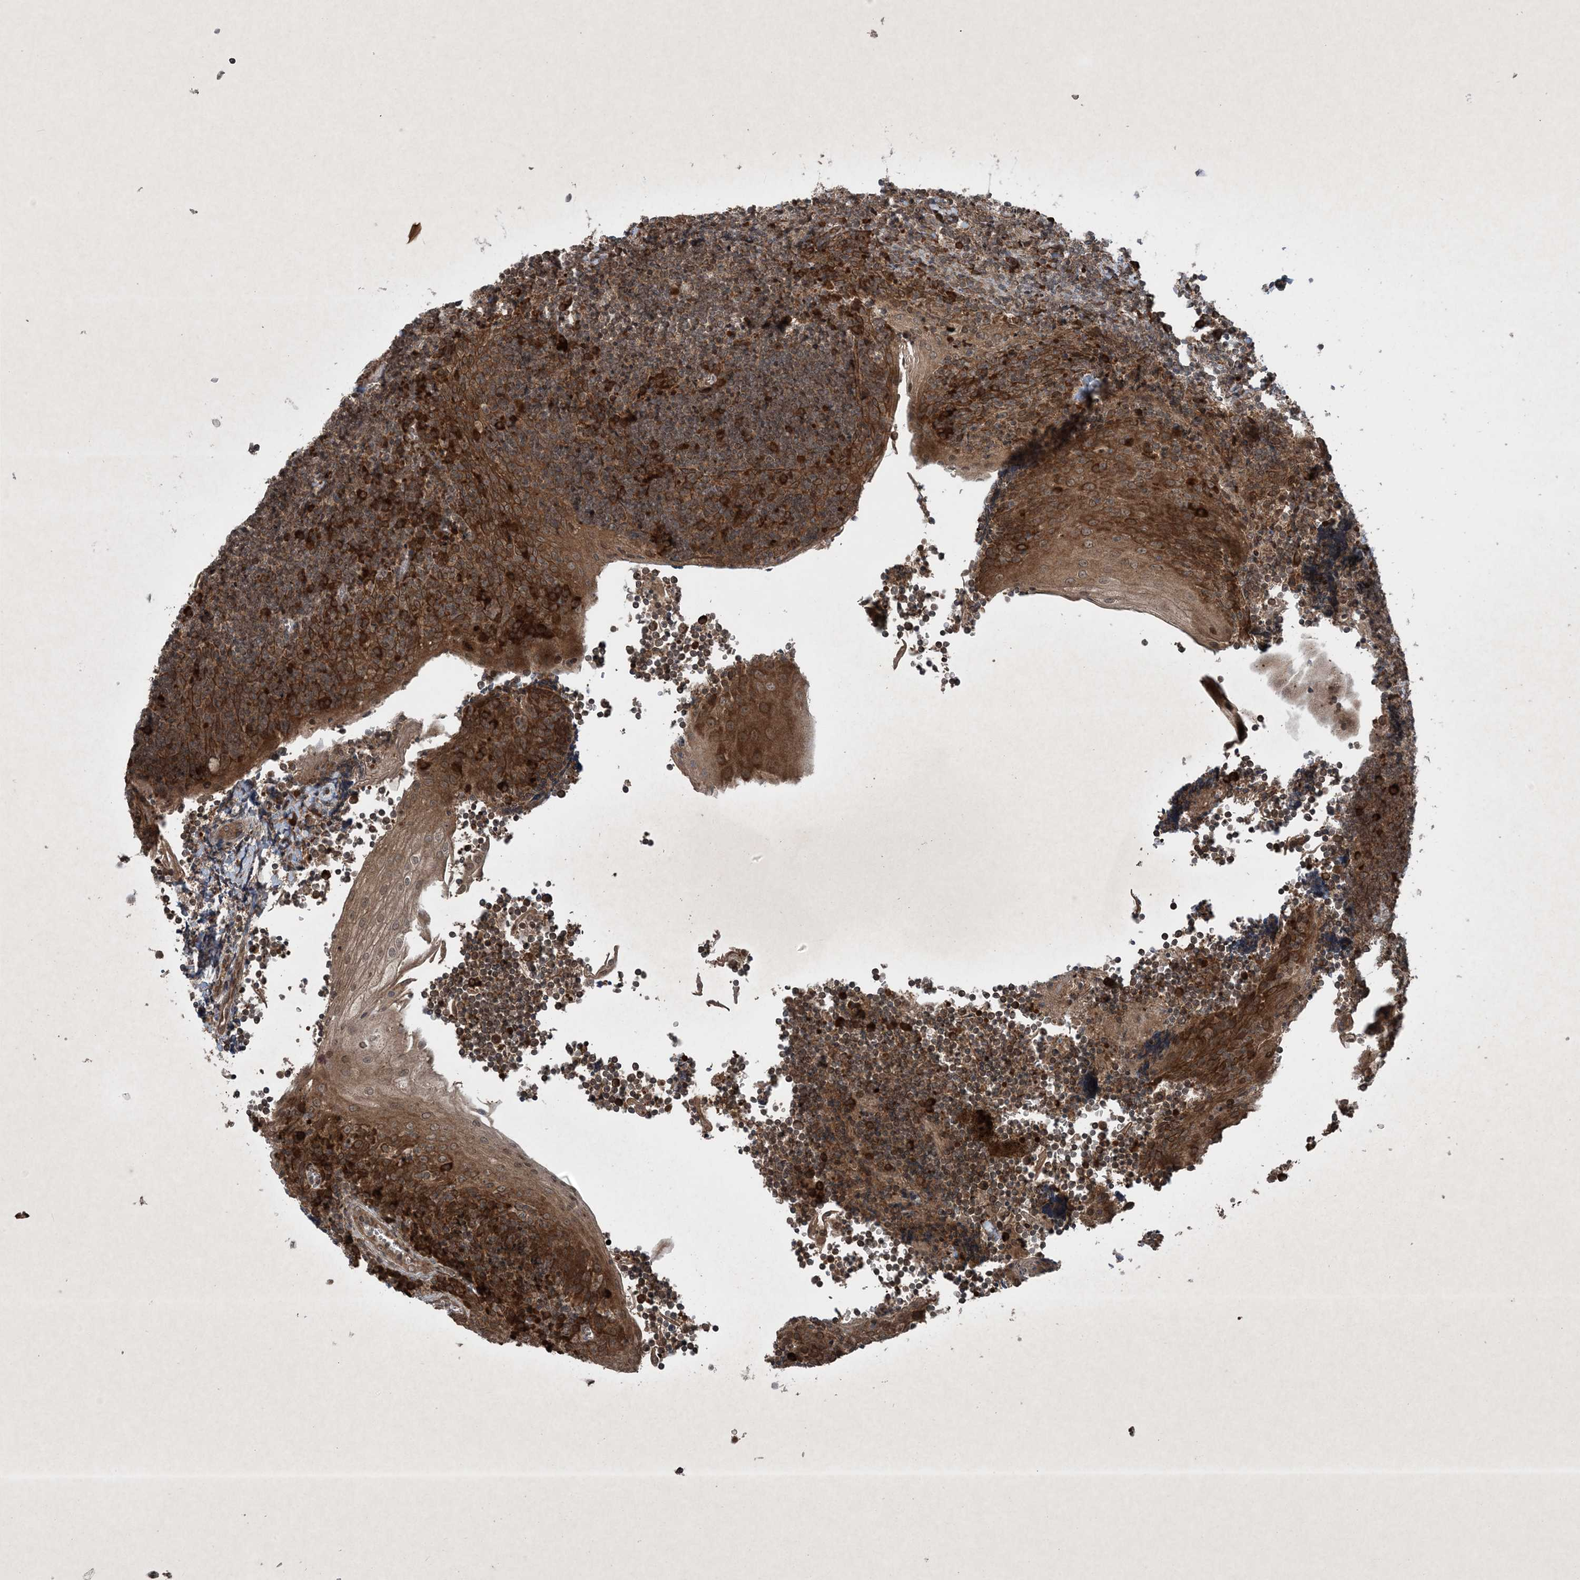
{"staining": {"intensity": "moderate", "quantity": ">75%", "location": "cytoplasmic/membranous"}, "tissue": "tonsil", "cell_type": "Germinal center cells", "image_type": "normal", "snomed": [{"axis": "morphology", "description": "Normal tissue, NOS"}, {"axis": "topography", "description": "Tonsil"}], "caption": "Protein staining exhibits moderate cytoplasmic/membranous positivity in about >75% of germinal center cells in unremarkable tonsil.", "gene": "GNG5", "patient": {"sex": "male", "age": 27}}